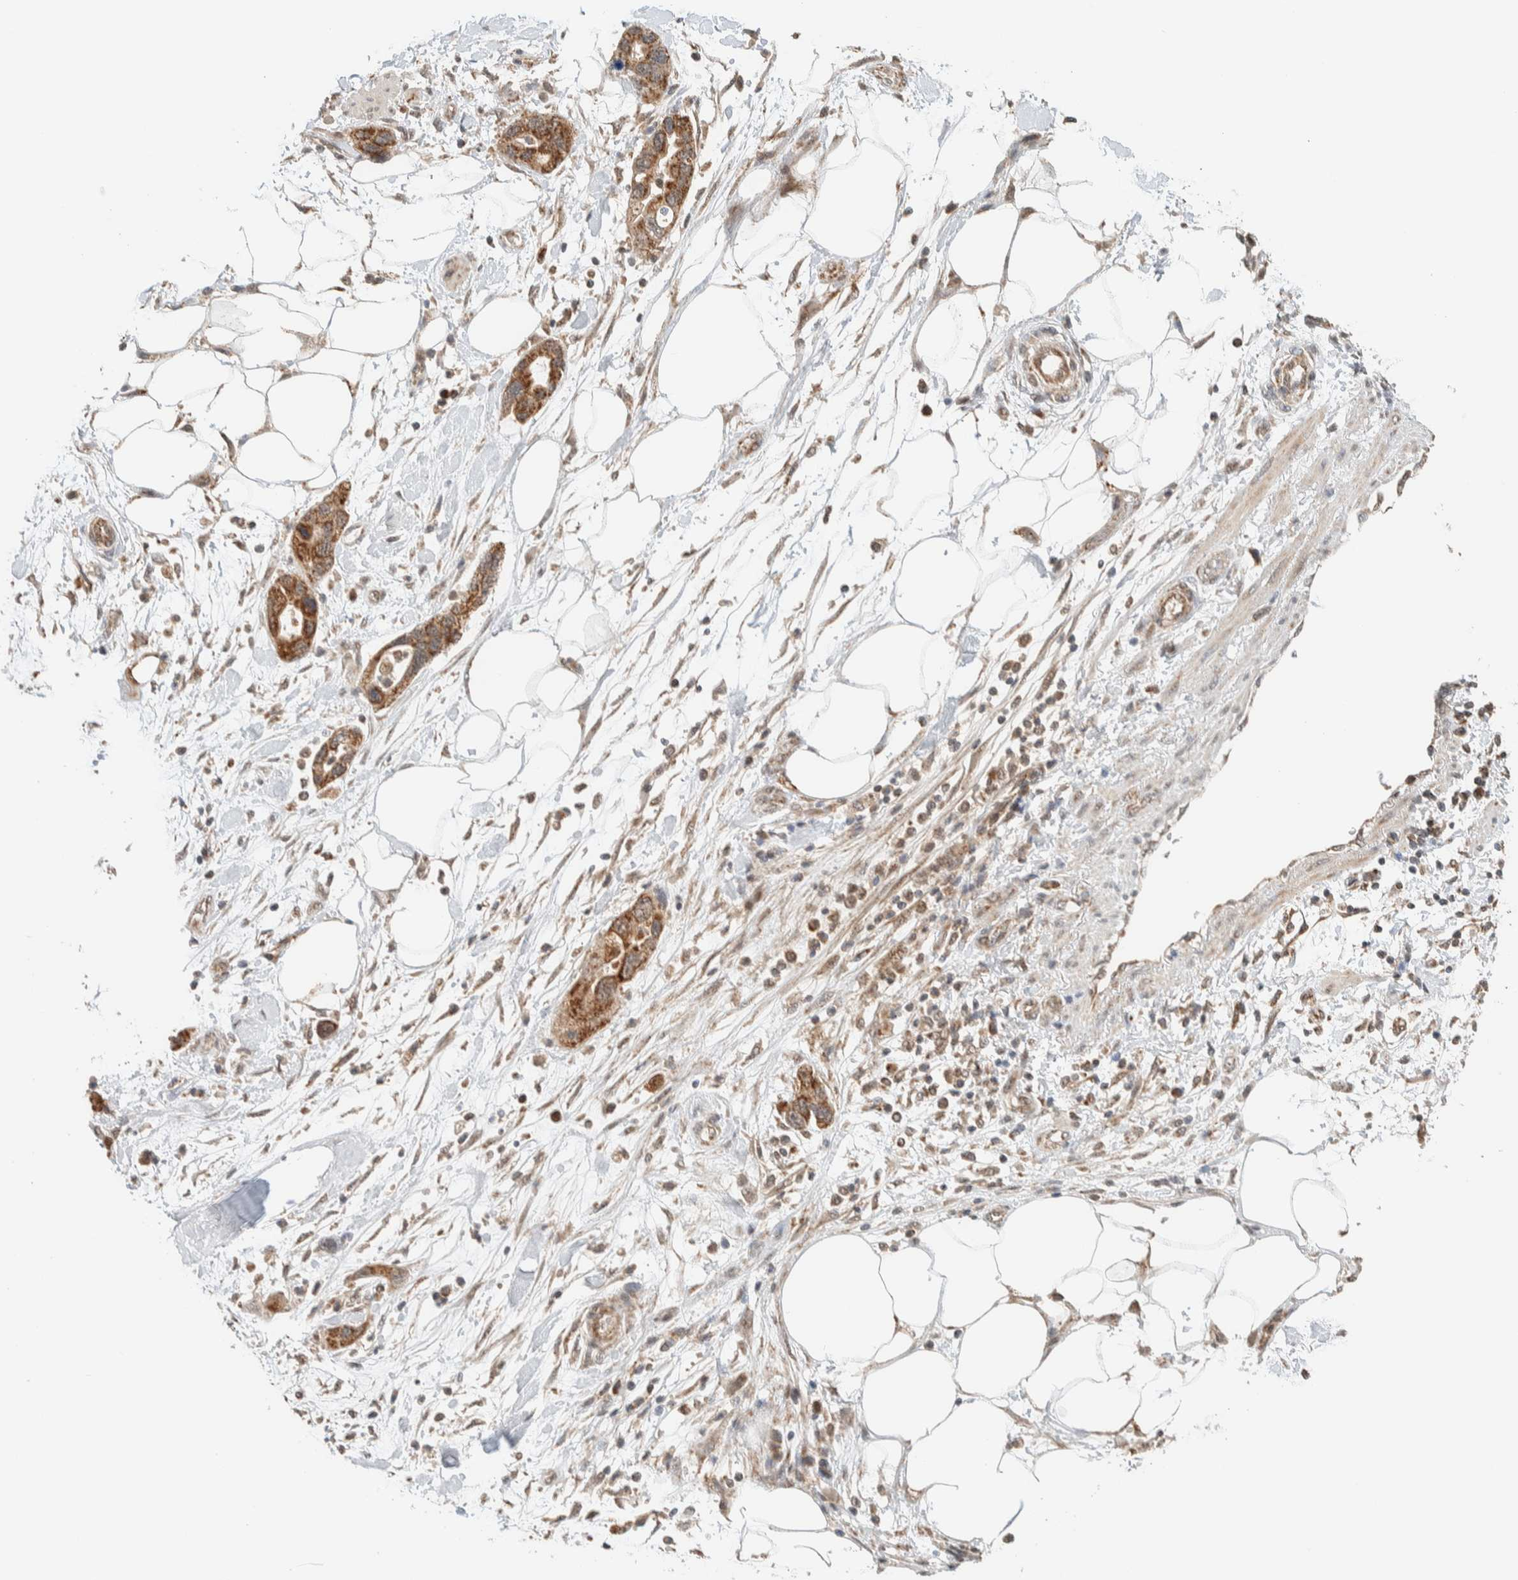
{"staining": {"intensity": "moderate", "quantity": ">75%", "location": "cytoplasmic/membranous"}, "tissue": "pancreatic cancer", "cell_type": "Tumor cells", "image_type": "cancer", "snomed": [{"axis": "morphology", "description": "Normal tissue, NOS"}, {"axis": "morphology", "description": "Adenocarcinoma, NOS"}, {"axis": "topography", "description": "Pancreas"}], "caption": "Pancreatic cancer (adenocarcinoma) tissue exhibits moderate cytoplasmic/membranous expression in about >75% of tumor cells, visualized by immunohistochemistry. (DAB IHC with brightfield microscopy, high magnification).", "gene": "MRPL41", "patient": {"sex": "female", "age": 71}}